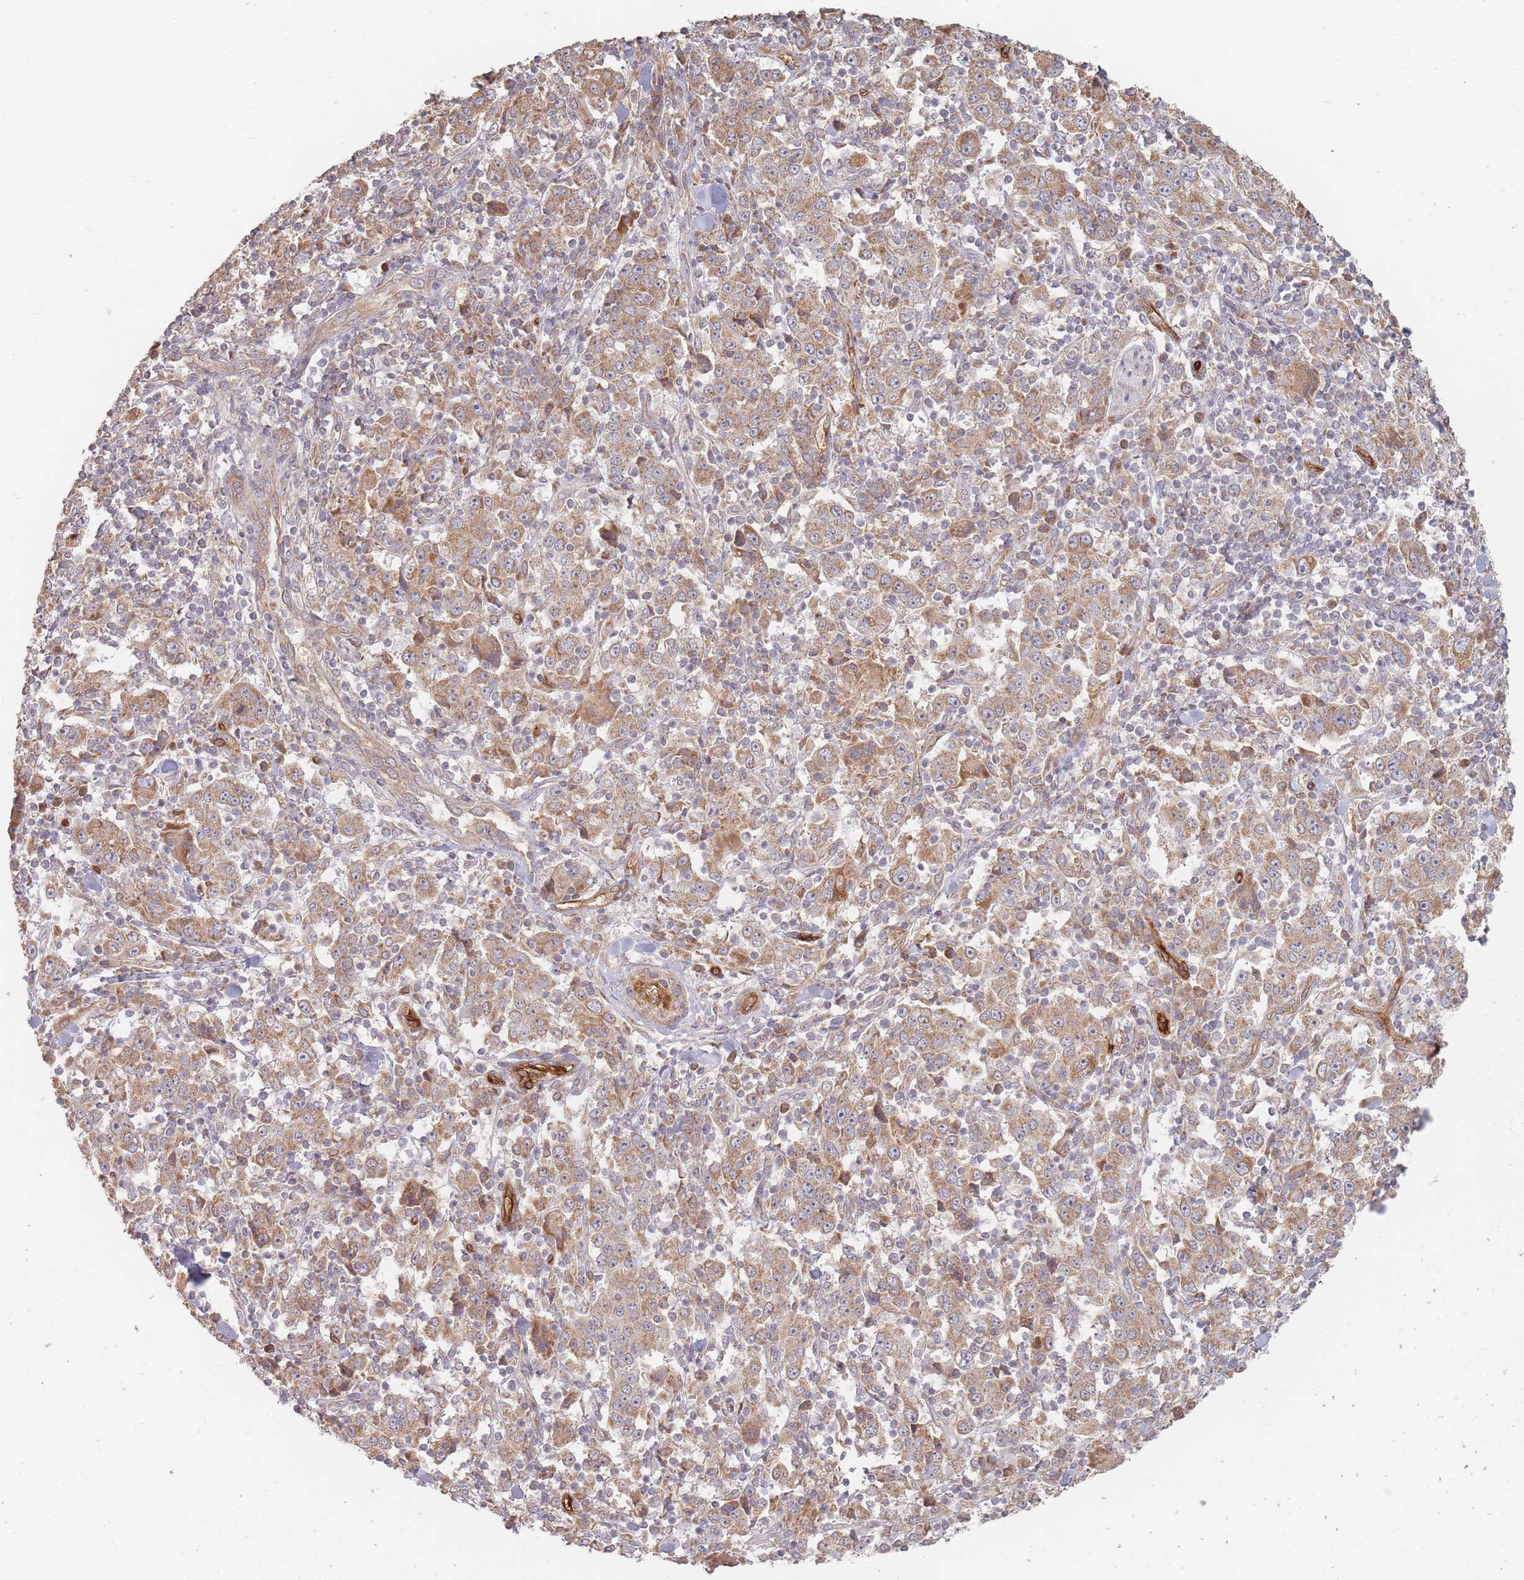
{"staining": {"intensity": "moderate", "quantity": ">75%", "location": "cytoplasmic/membranous"}, "tissue": "stomach cancer", "cell_type": "Tumor cells", "image_type": "cancer", "snomed": [{"axis": "morphology", "description": "Normal tissue, NOS"}, {"axis": "morphology", "description": "Adenocarcinoma, NOS"}, {"axis": "topography", "description": "Stomach, upper"}, {"axis": "topography", "description": "Stomach"}], "caption": "Stomach cancer stained with IHC exhibits moderate cytoplasmic/membranous staining in approximately >75% of tumor cells. Immunohistochemistry (ihc) stains the protein in brown and the nuclei are stained blue.", "gene": "MRPS6", "patient": {"sex": "male", "age": 59}}